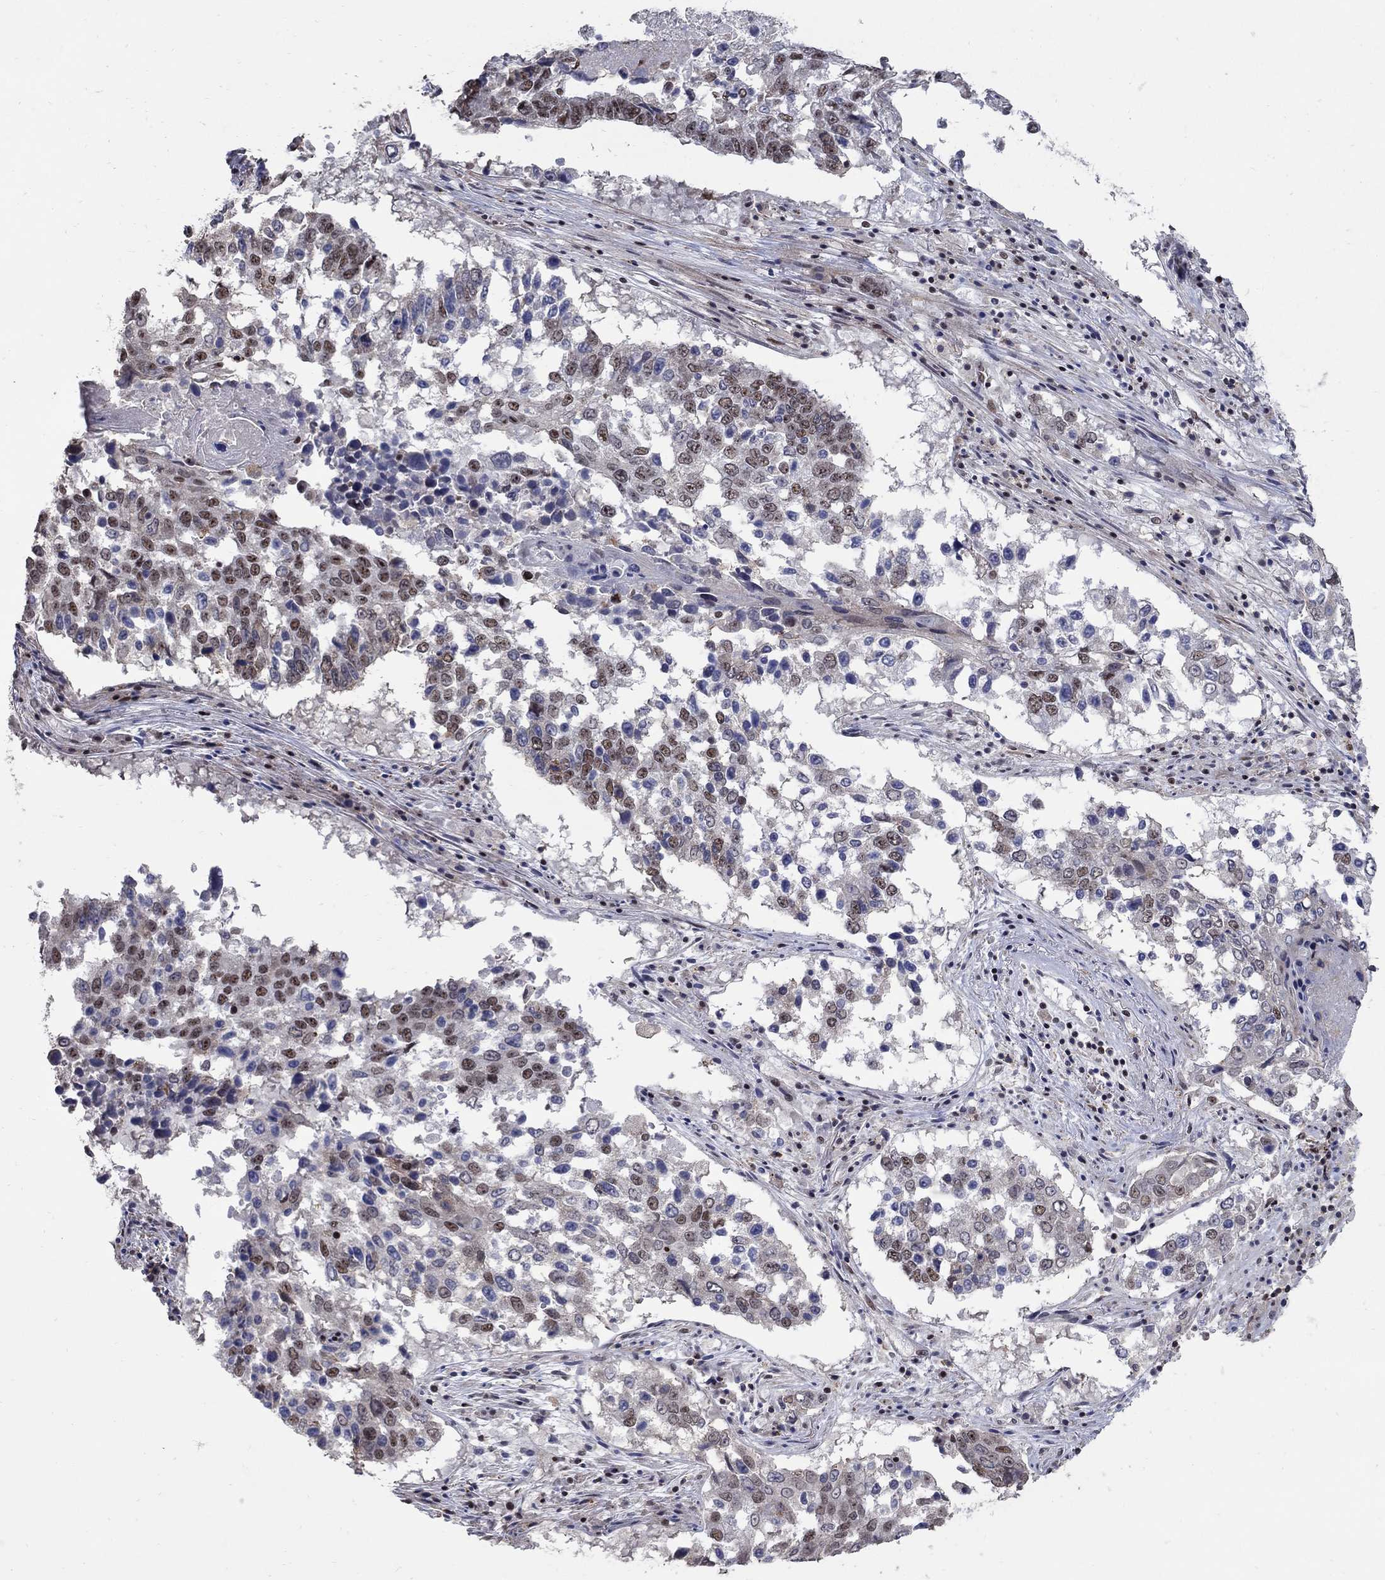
{"staining": {"intensity": "moderate", "quantity": "<25%", "location": "nuclear"}, "tissue": "lung cancer", "cell_type": "Tumor cells", "image_type": "cancer", "snomed": [{"axis": "morphology", "description": "Squamous cell carcinoma, NOS"}, {"axis": "topography", "description": "Lung"}], "caption": "An immunohistochemistry photomicrograph of neoplastic tissue is shown. Protein staining in brown labels moderate nuclear positivity in lung cancer (squamous cell carcinoma) within tumor cells. (Brightfield microscopy of DAB IHC at high magnification).", "gene": "PNISR", "patient": {"sex": "male", "age": 82}}